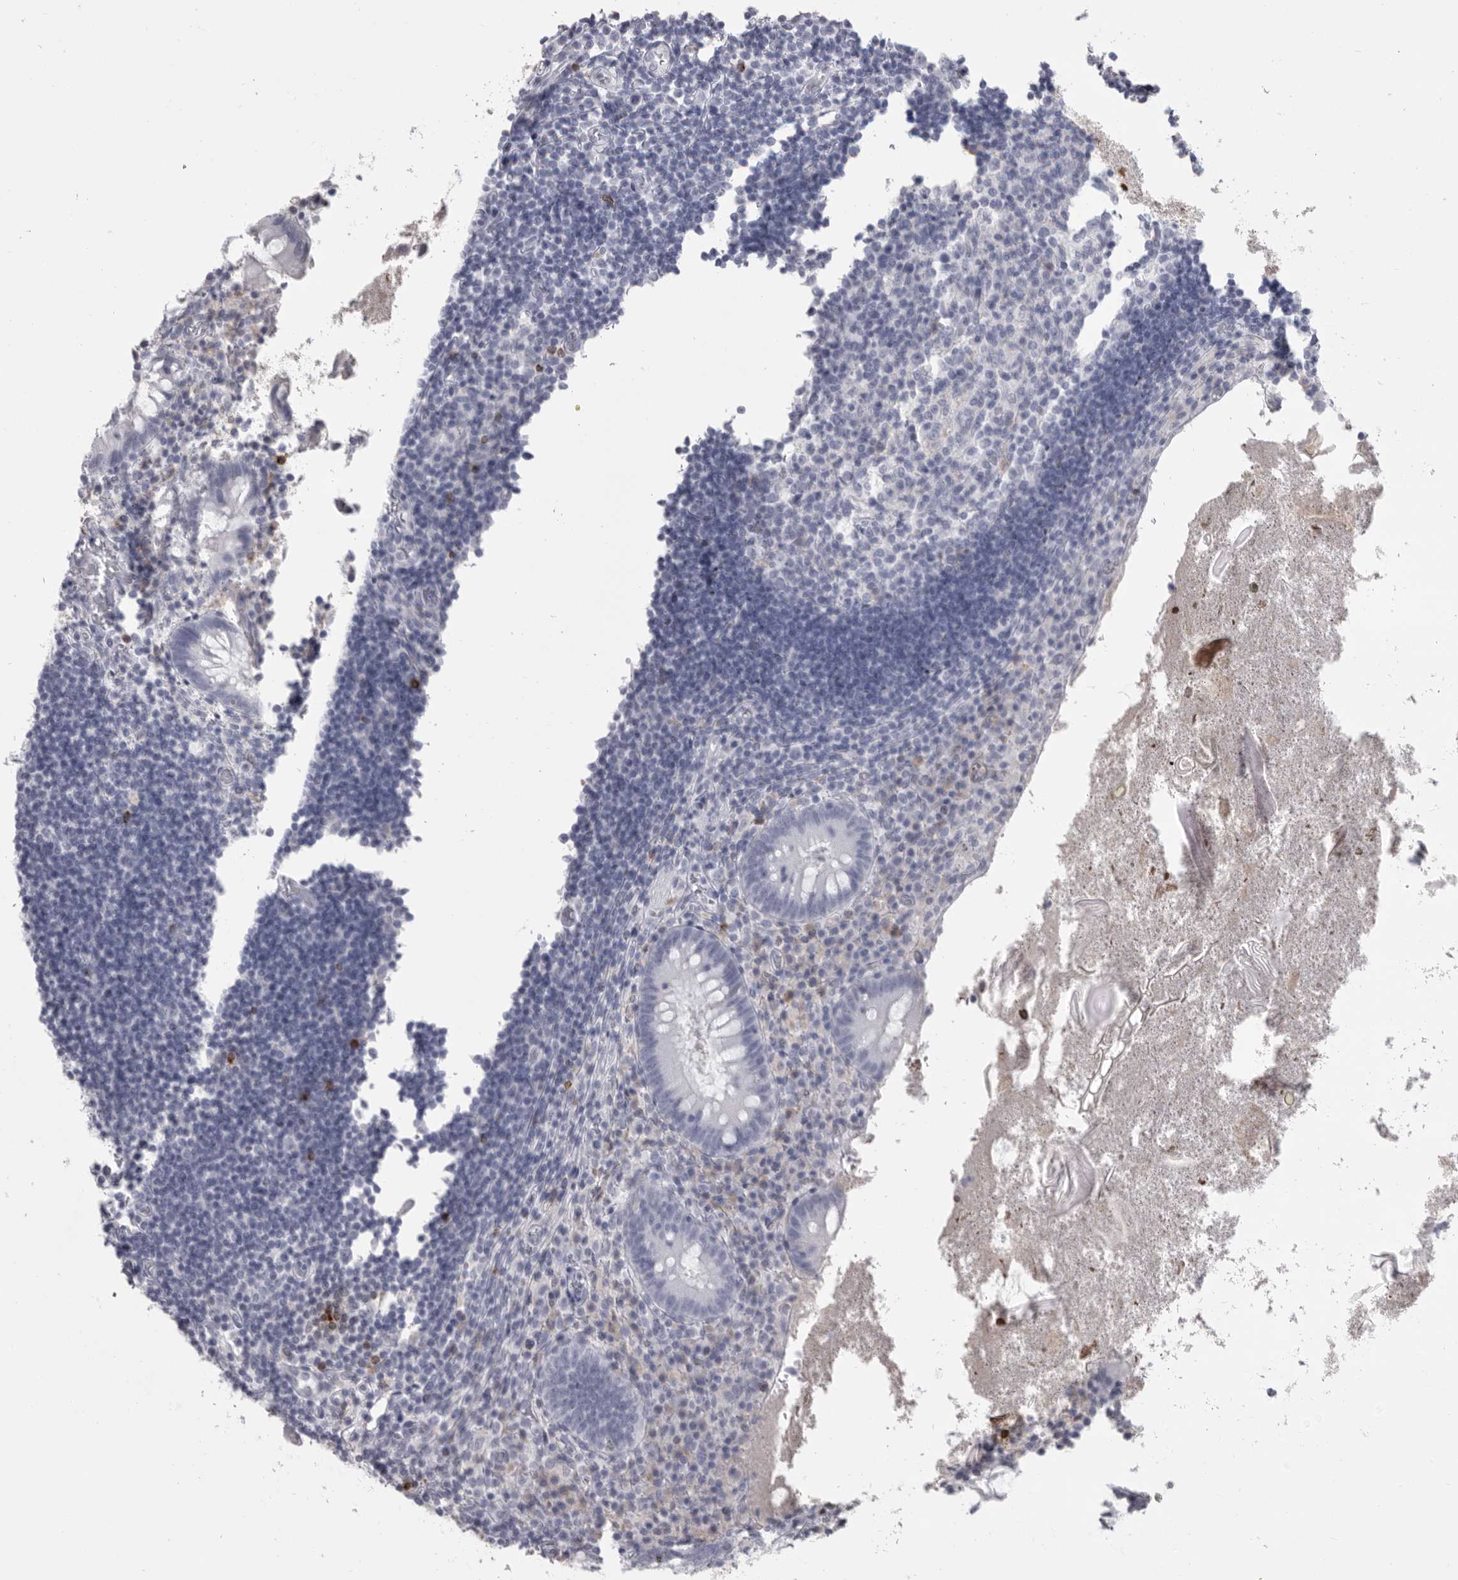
{"staining": {"intensity": "negative", "quantity": "none", "location": "none"}, "tissue": "appendix", "cell_type": "Glandular cells", "image_type": "normal", "snomed": [{"axis": "morphology", "description": "Normal tissue, NOS"}, {"axis": "topography", "description": "Appendix"}], "caption": "This histopathology image is of unremarkable appendix stained with immunohistochemistry (IHC) to label a protein in brown with the nuclei are counter-stained blue. There is no positivity in glandular cells.", "gene": "GNLY", "patient": {"sex": "female", "age": 17}}